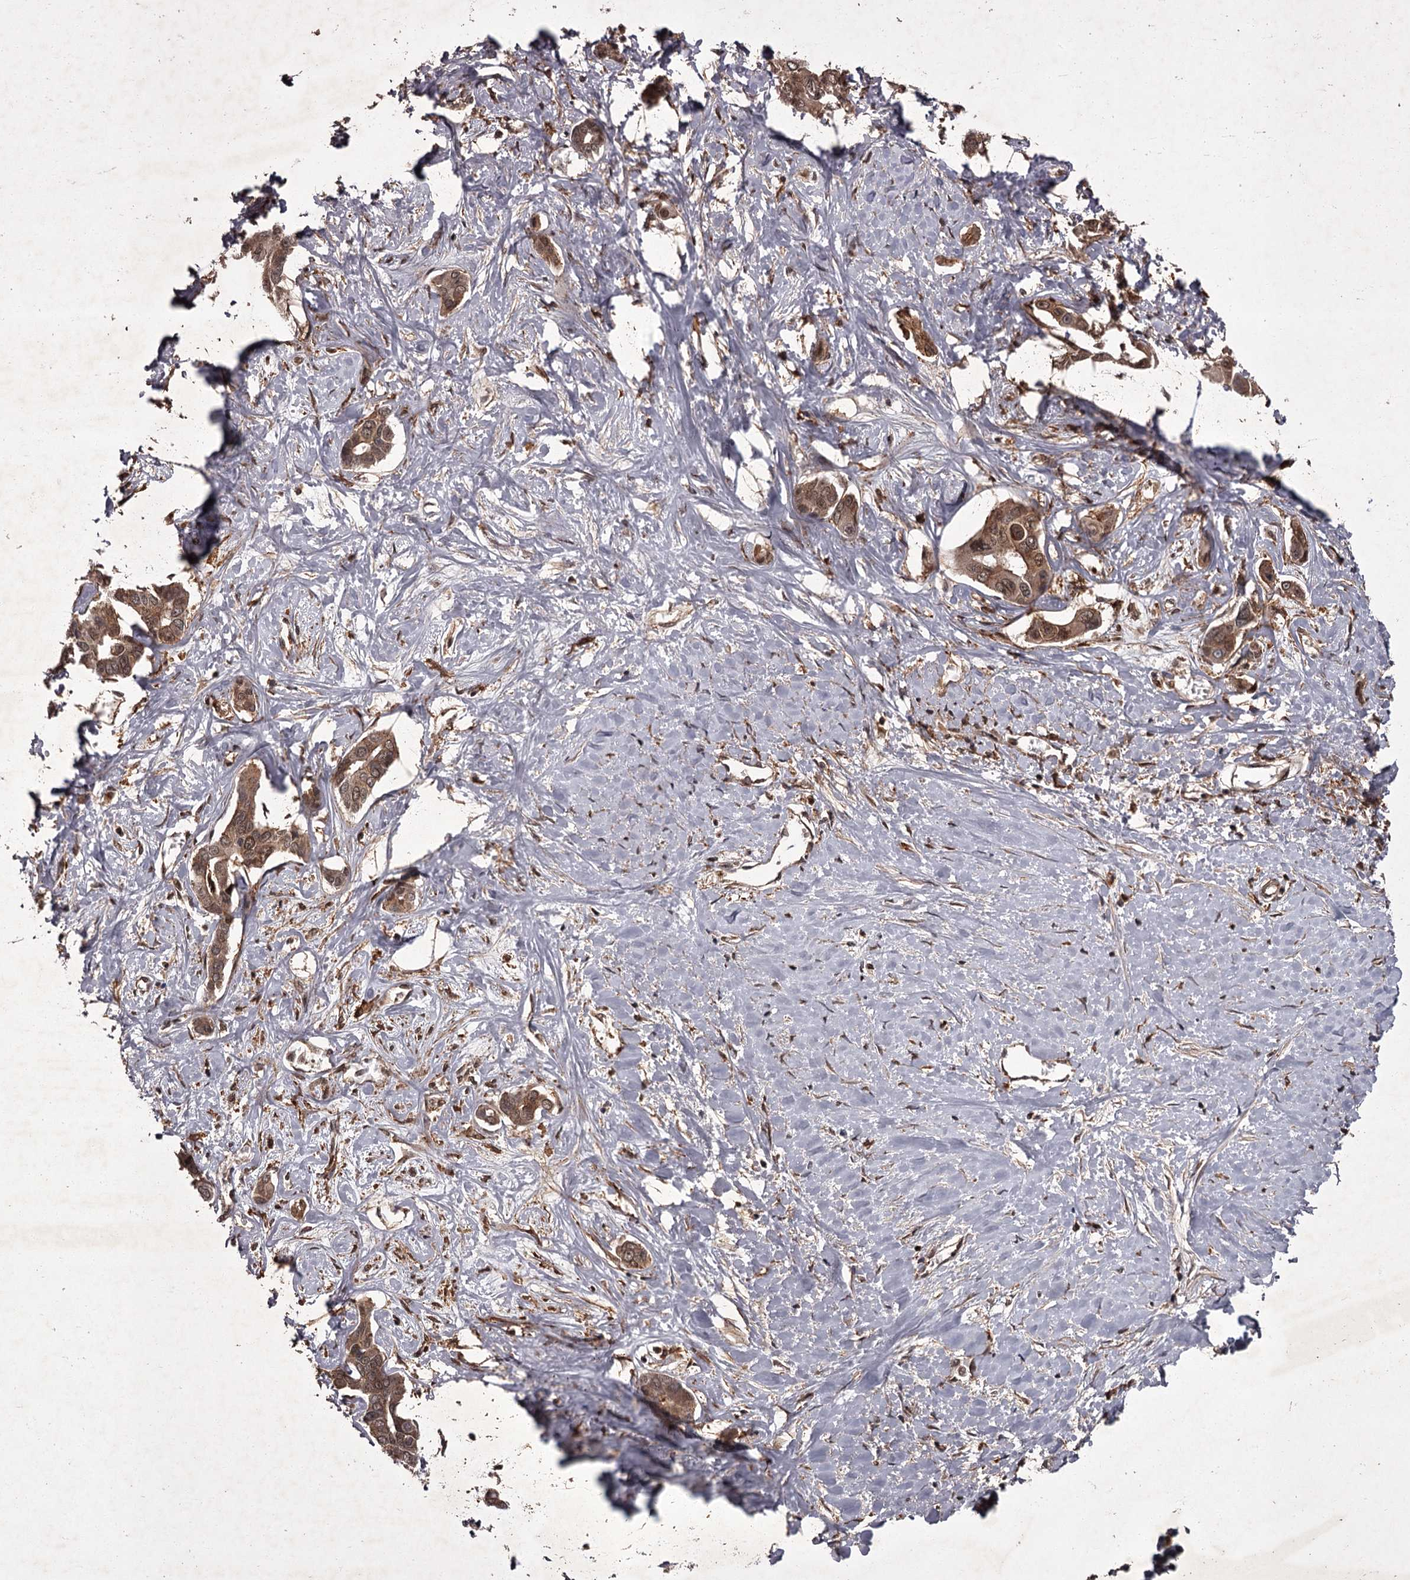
{"staining": {"intensity": "weak", "quantity": ">75%", "location": "cytoplasmic/membranous,nuclear"}, "tissue": "liver cancer", "cell_type": "Tumor cells", "image_type": "cancer", "snomed": [{"axis": "morphology", "description": "Cholangiocarcinoma"}, {"axis": "topography", "description": "Liver"}], "caption": "An IHC micrograph of neoplastic tissue is shown. Protein staining in brown highlights weak cytoplasmic/membranous and nuclear positivity in liver cholangiocarcinoma within tumor cells.", "gene": "TBC1D23", "patient": {"sex": "male", "age": 59}}